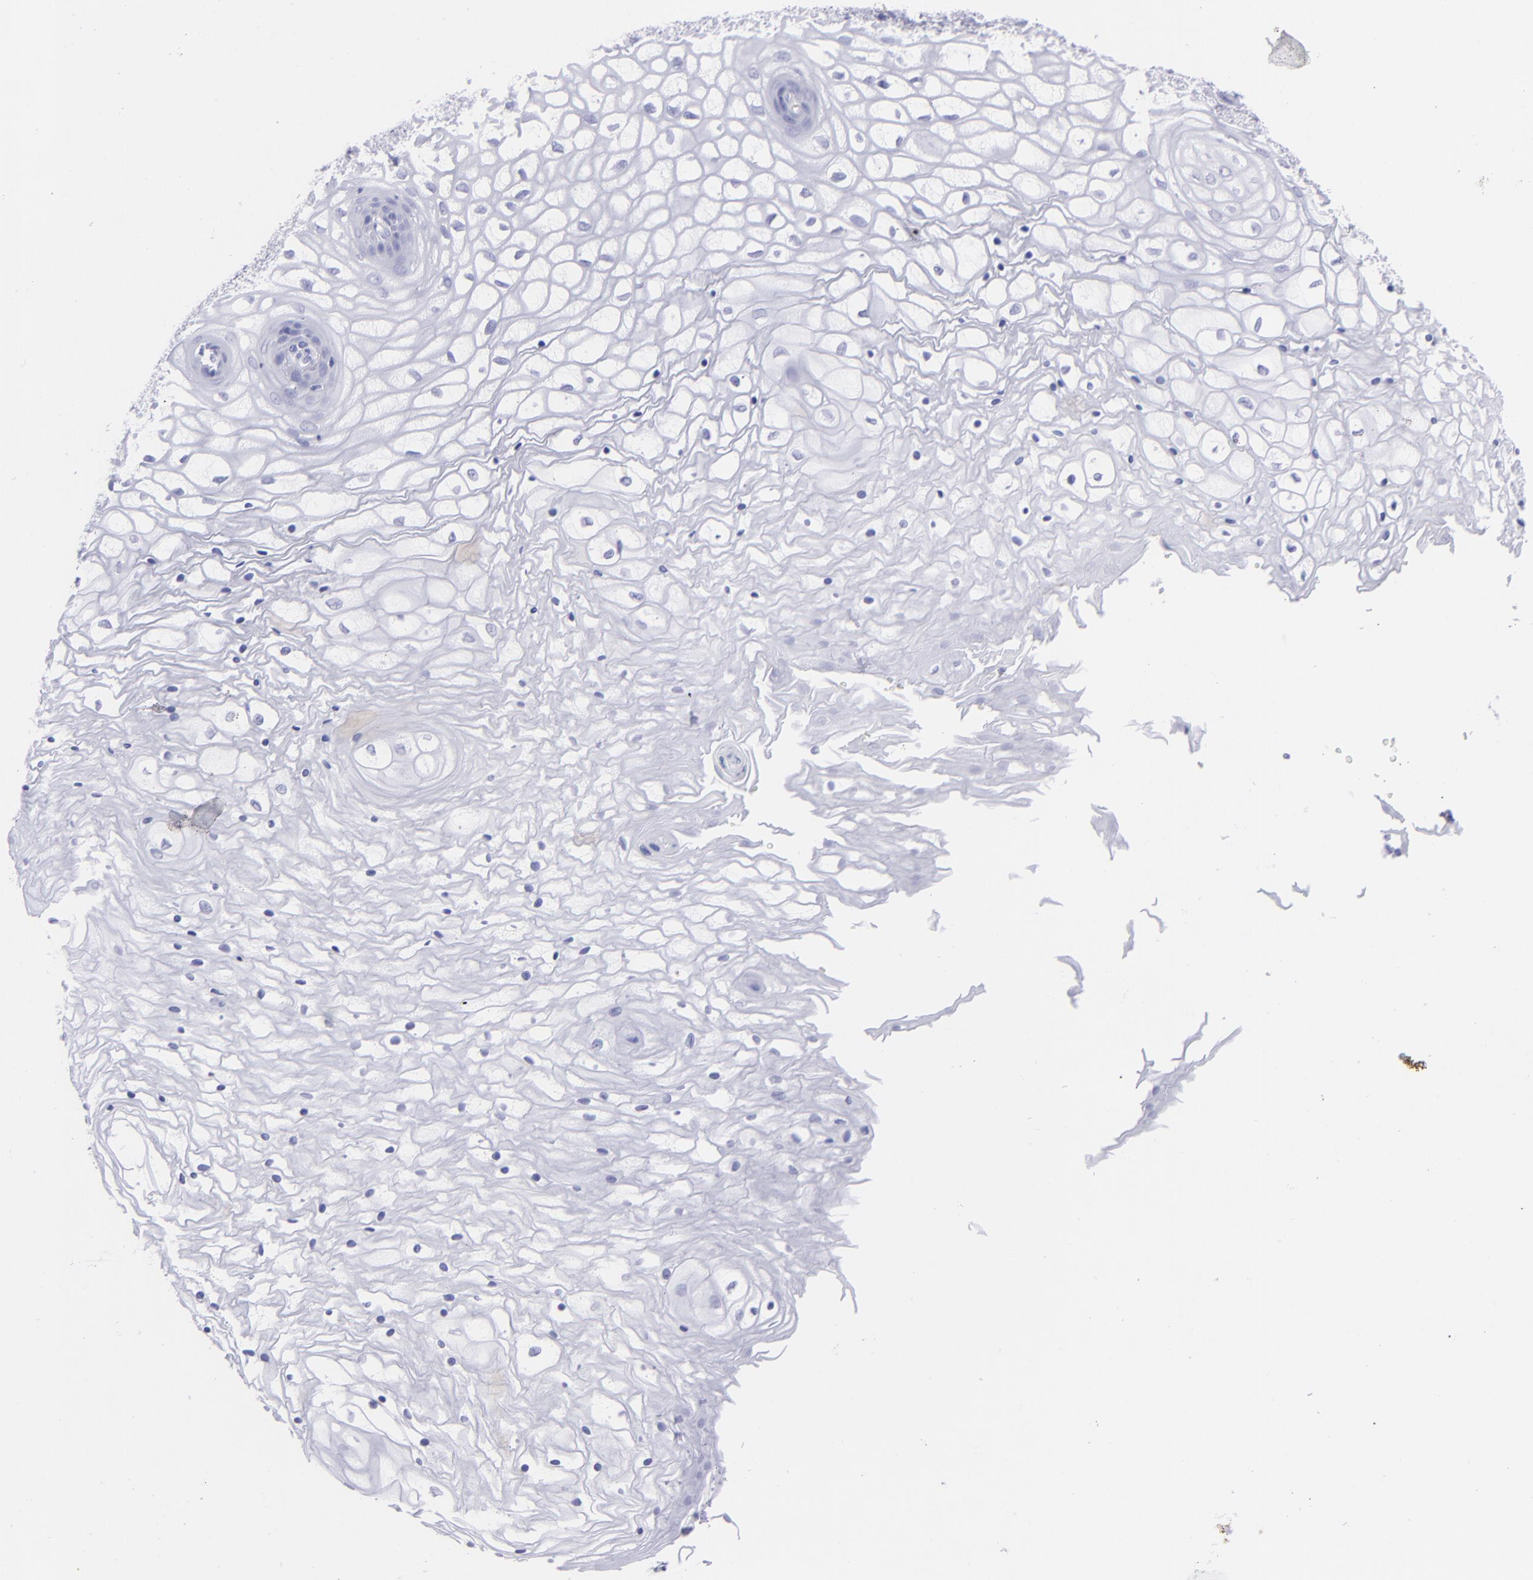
{"staining": {"intensity": "negative", "quantity": "none", "location": "none"}, "tissue": "vagina", "cell_type": "Squamous epithelial cells", "image_type": "normal", "snomed": [{"axis": "morphology", "description": "Normal tissue, NOS"}, {"axis": "topography", "description": "Vagina"}], "caption": "Vagina stained for a protein using IHC exhibits no positivity squamous epithelial cells.", "gene": "SLC1A2", "patient": {"sex": "female", "age": 34}}